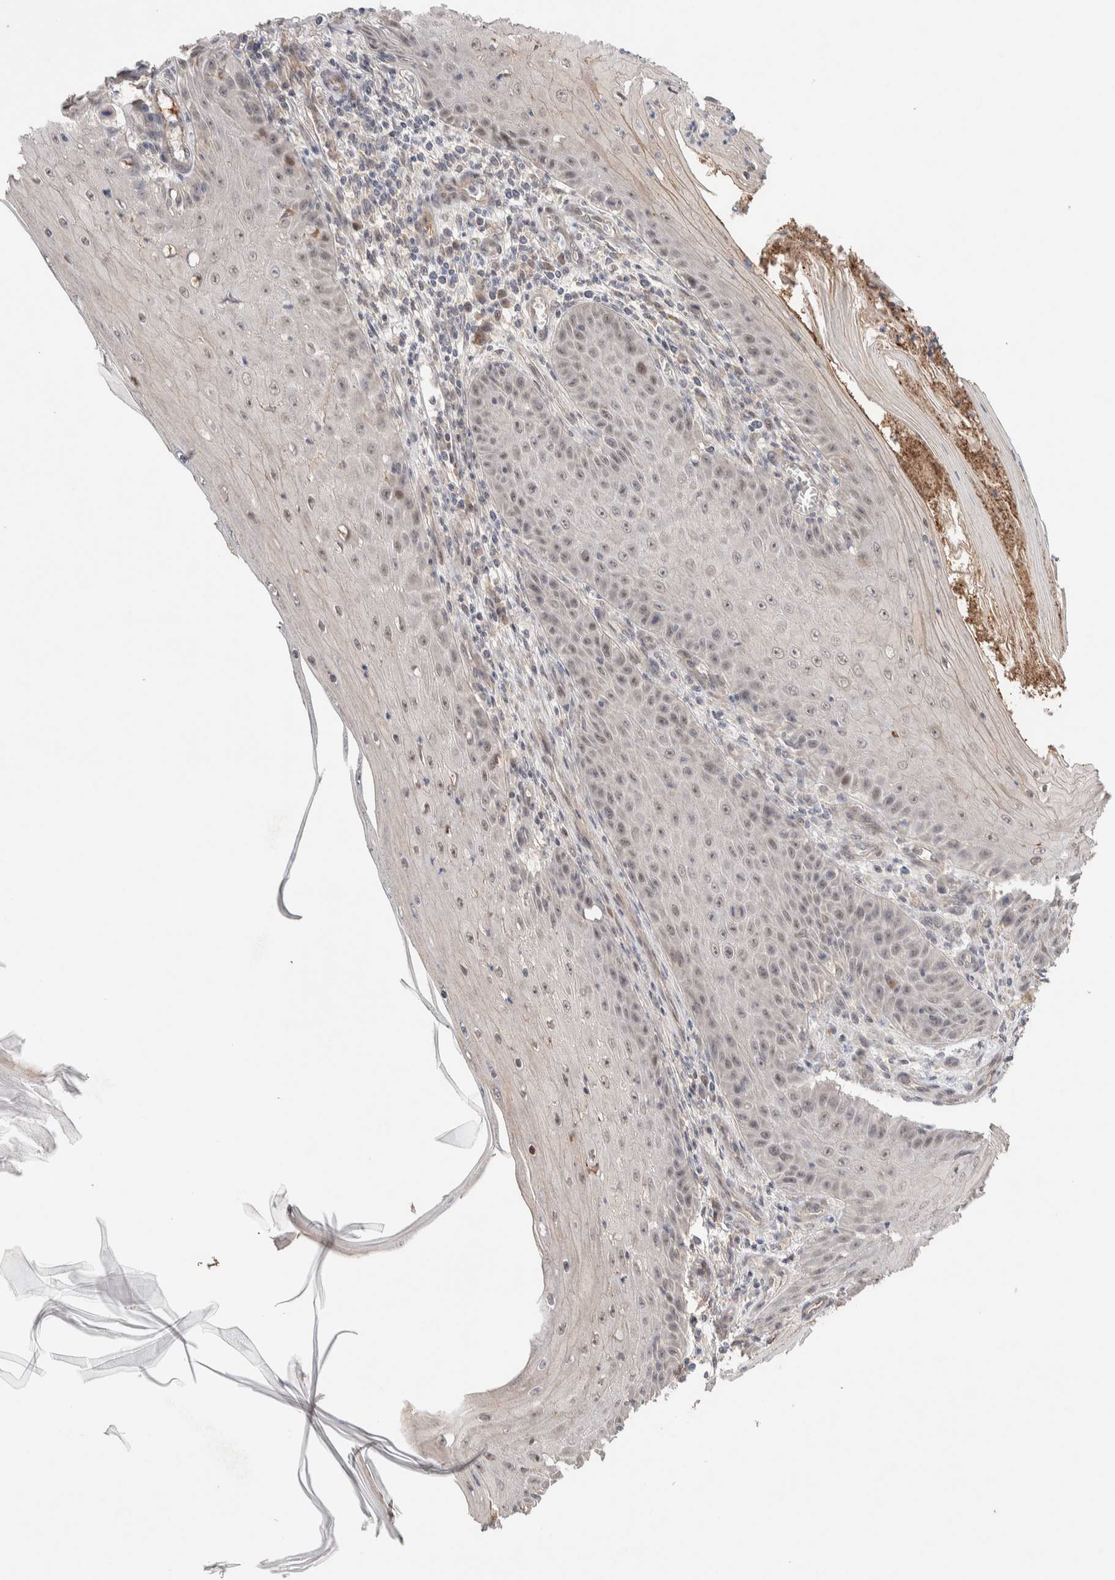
{"staining": {"intensity": "weak", "quantity": "<25%", "location": "nuclear"}, "tissue": "skin cancer", "cell_type": "Tumor cells", "image_type": "cancer", "snomed": [{"axis": "morphology", "description": "Squamous cell carcinoma, NOS"}, {"axis": "topography", "description": "Skin"}], "caption": "IHC micrograph of human skin cancer (squamous cell carcinoma) stained for a protein (brown), which shows no positivity in tumor cells. (DAB immunohistochemistry (IHC) with hematoxylin counter stain).", "gene": "PRDM15", "patient": {"sex": "female", "age": 73}}